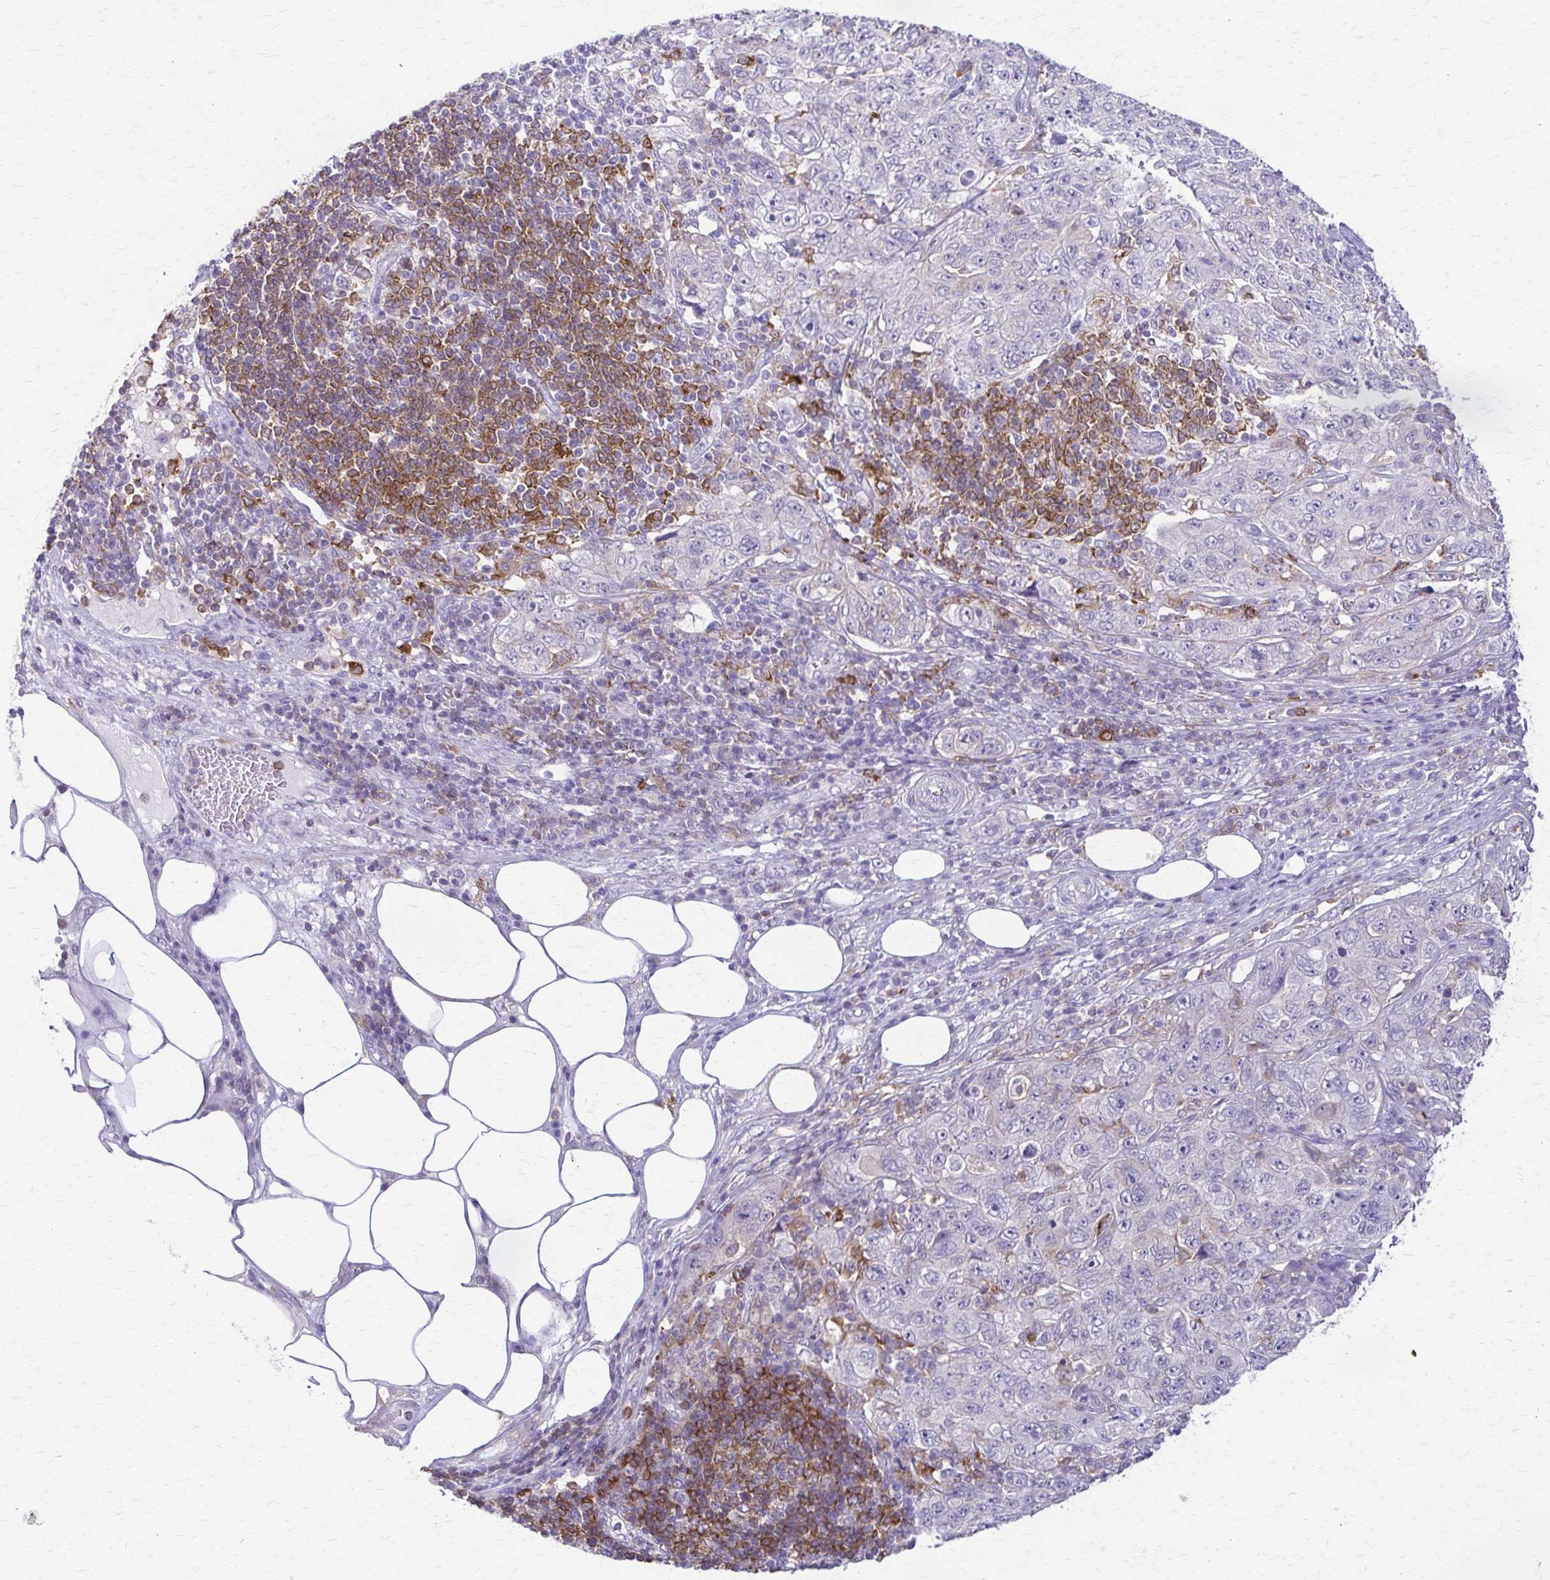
{"staining": {"intensity": "negative", "quantity": "none", "location": "none"}, "tissue": "pancreatic cancer", "cell_type": "Tumor cells", "image_type": "cancer", "snomed": [{"axis": "morphology", "description": "Adenocarcinoma, NOS"}, {"axis": "topography", "description": "Pancreas"}], "caption": "Immunohistochemical staining of pancreatic adenocarcinoma demonstrates no significant staining in tumor cells.", "gene": "PIK3AP1", "patient": {"sex": "male", "age": 68}}